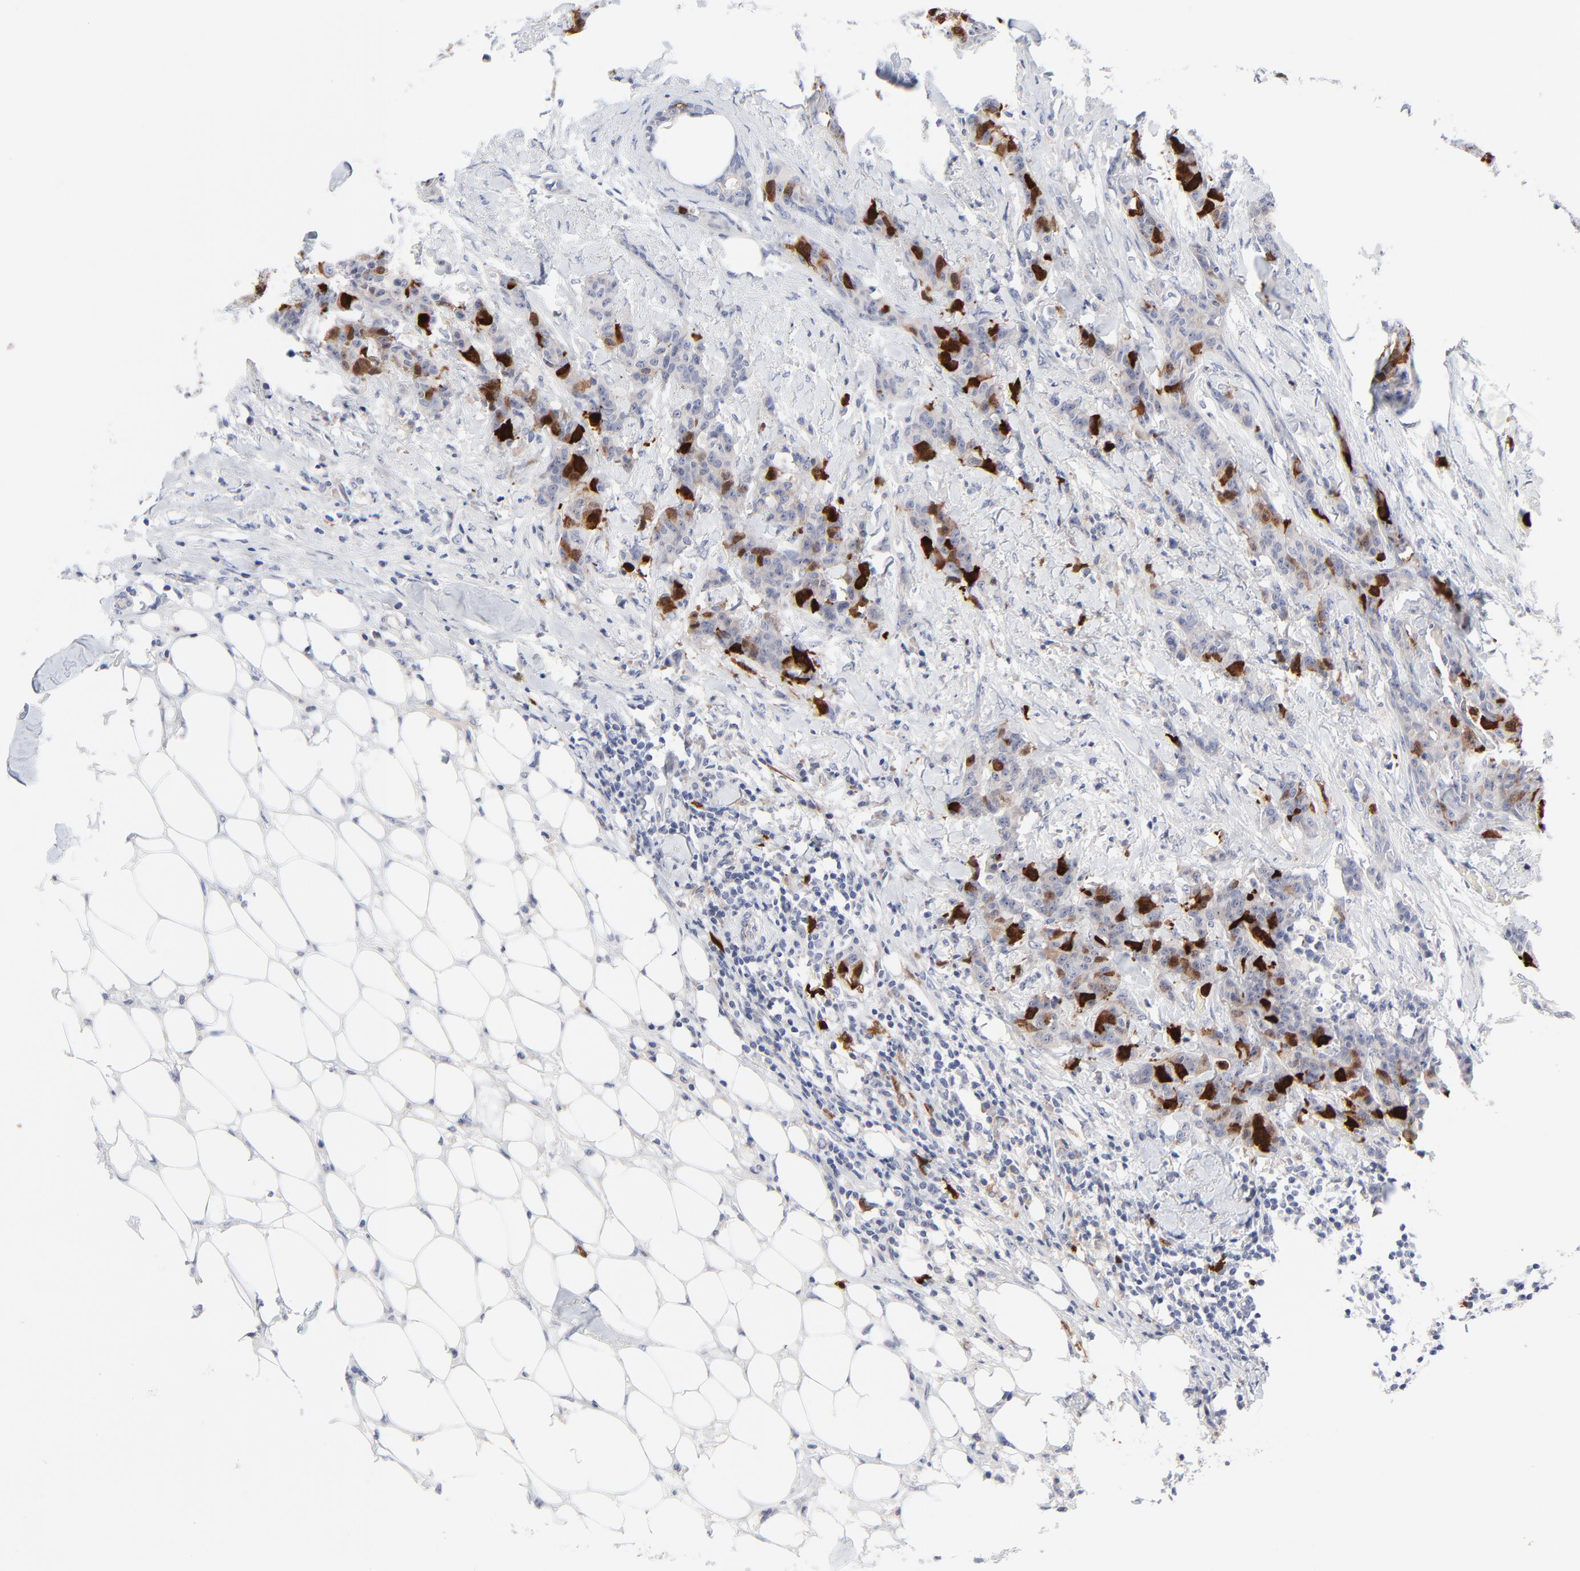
{"staining": {"intensity": "strong", "quantity": "25%-75%", "location": "cytoplasmic/membranous,nuclear"}, "tissue": "breast cancer", "cell_type": "Tumor cells", "image_type": "cancer", "snomed": [{"axis": "morphology", "description": "Duct carcinoma"}, {"axis": "topography", "description": "Breast"}], "caption": "IHC of breast cancer exhibits high levels of strong cytoplasmic/membranous and nuclear expression in approximately 25%-75% of tumor cells. Using DAB (3,3'-diaminobenzidine) (brown) and hematoxylin (blue) stains, captured at high magnification using brightfield microscopy.", "gene": "CDK1", "patient": {"sex": "female", "age": 40}}